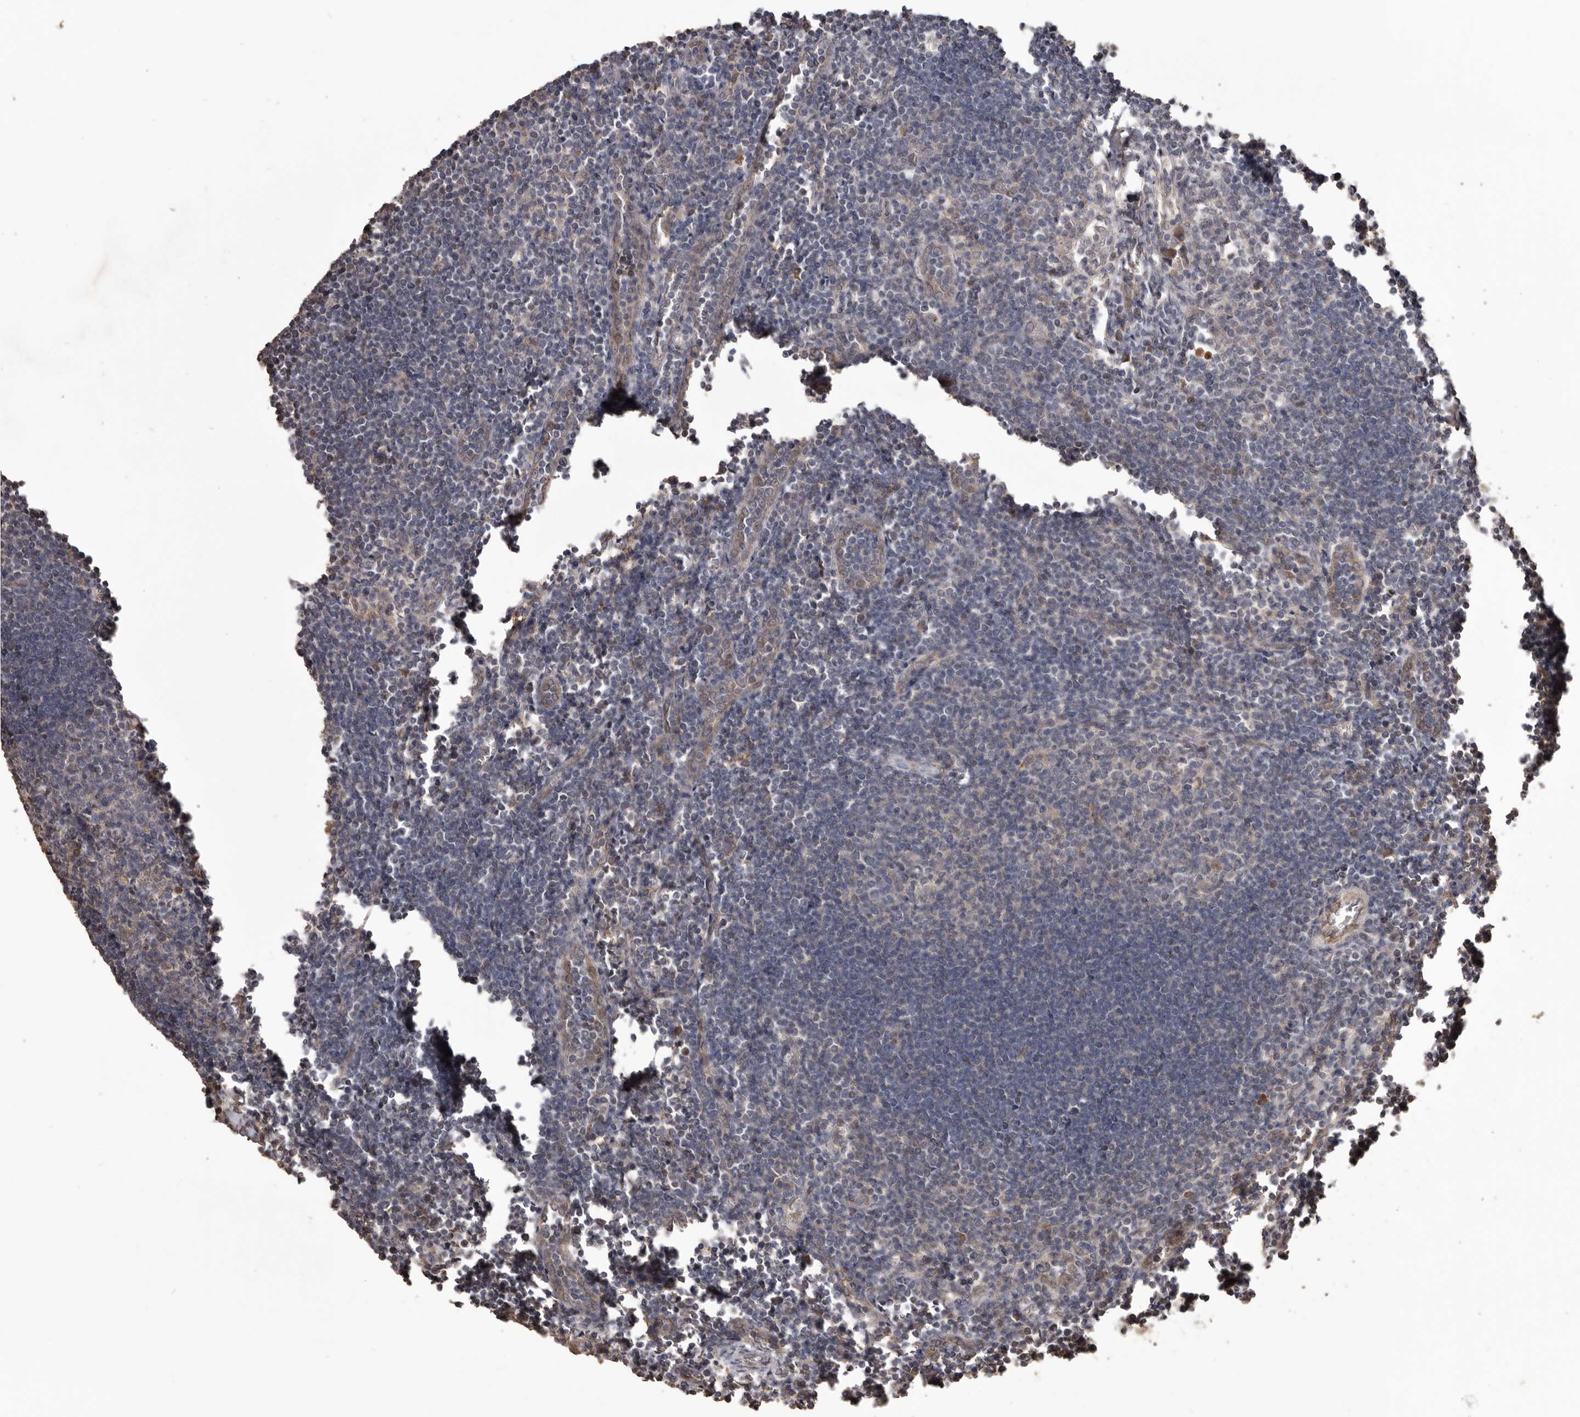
{"staining": {"intensity": "negative", "quantity": "none", "location": "none"}, "tissue": "lymph node", "cell_type": "Germinal center cells", "image_type": "normal", "snomed": [{"axis": "morphology", "description": "Normal tissue, NOS"}, {"axis": "morphology", "description": "Malignant melanoma, Metastatic site"}, {"axis": "topography", "description": "Lymph node"}], "caption": "The photomicrograph demonstrates no significant positivity in germinal center cells of lymph node.", "gene": "NUP43", "patient": {"sex": "male", "age": 41}}